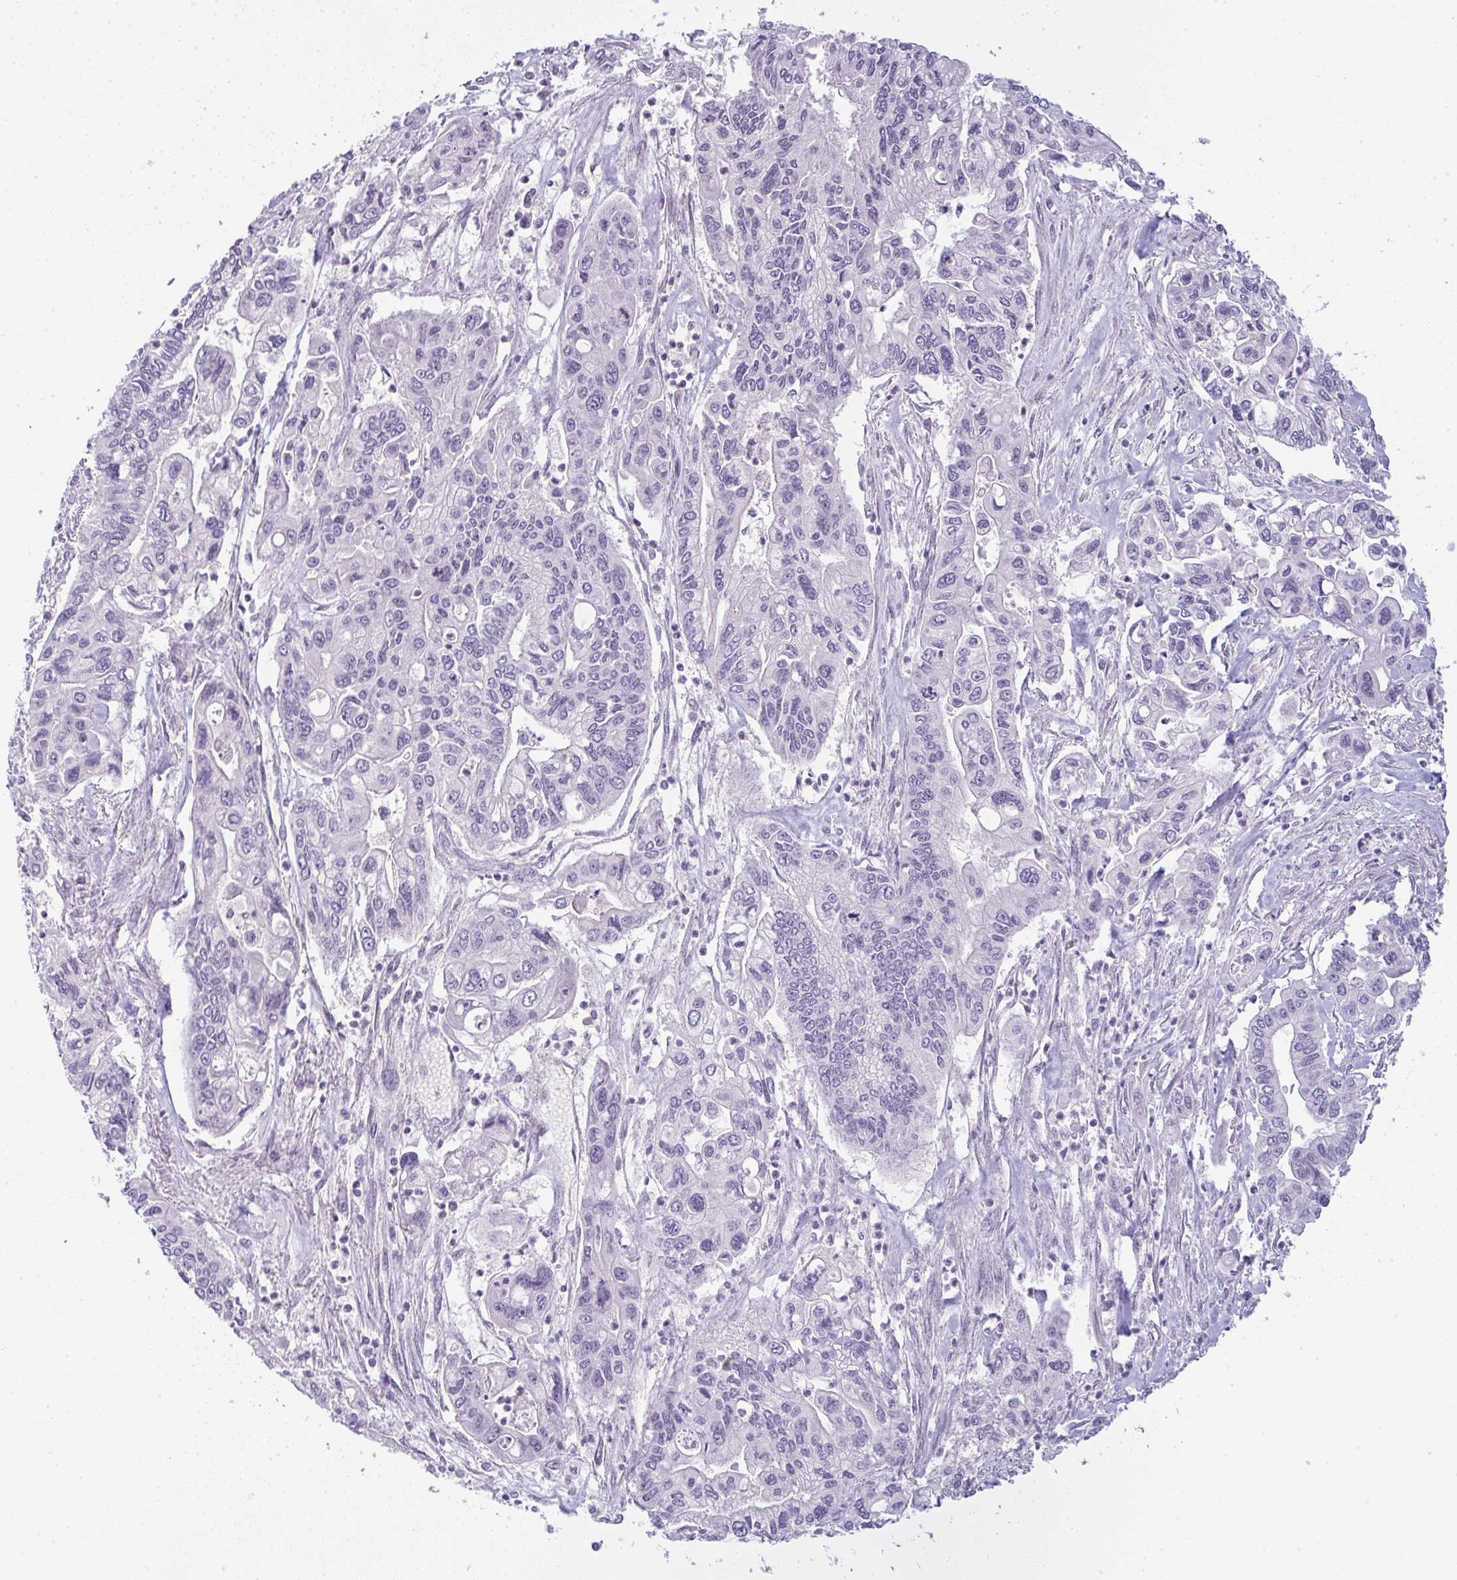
{"staining": {"intensity": "negative", "quantity": "none", "location": "none"}, "tissue": "pancreatic cancer", "cell_type": "Tumor cells", "image_type": "cancer", "snomed": [{"axis": "morphology", "description": "Adenocarcinoma, NOS"}, {"axis": "topography", "description": "Pancreas"}], "caption": "Tumor cells show no significant protein expression in pancreatic adenocarcinoma. (Brightfield microscopy of DAB immunohistochemistry (IHC) at high magnification).", "gene": "LPAR4", "patient": {"sex": "male", "age": 62}}